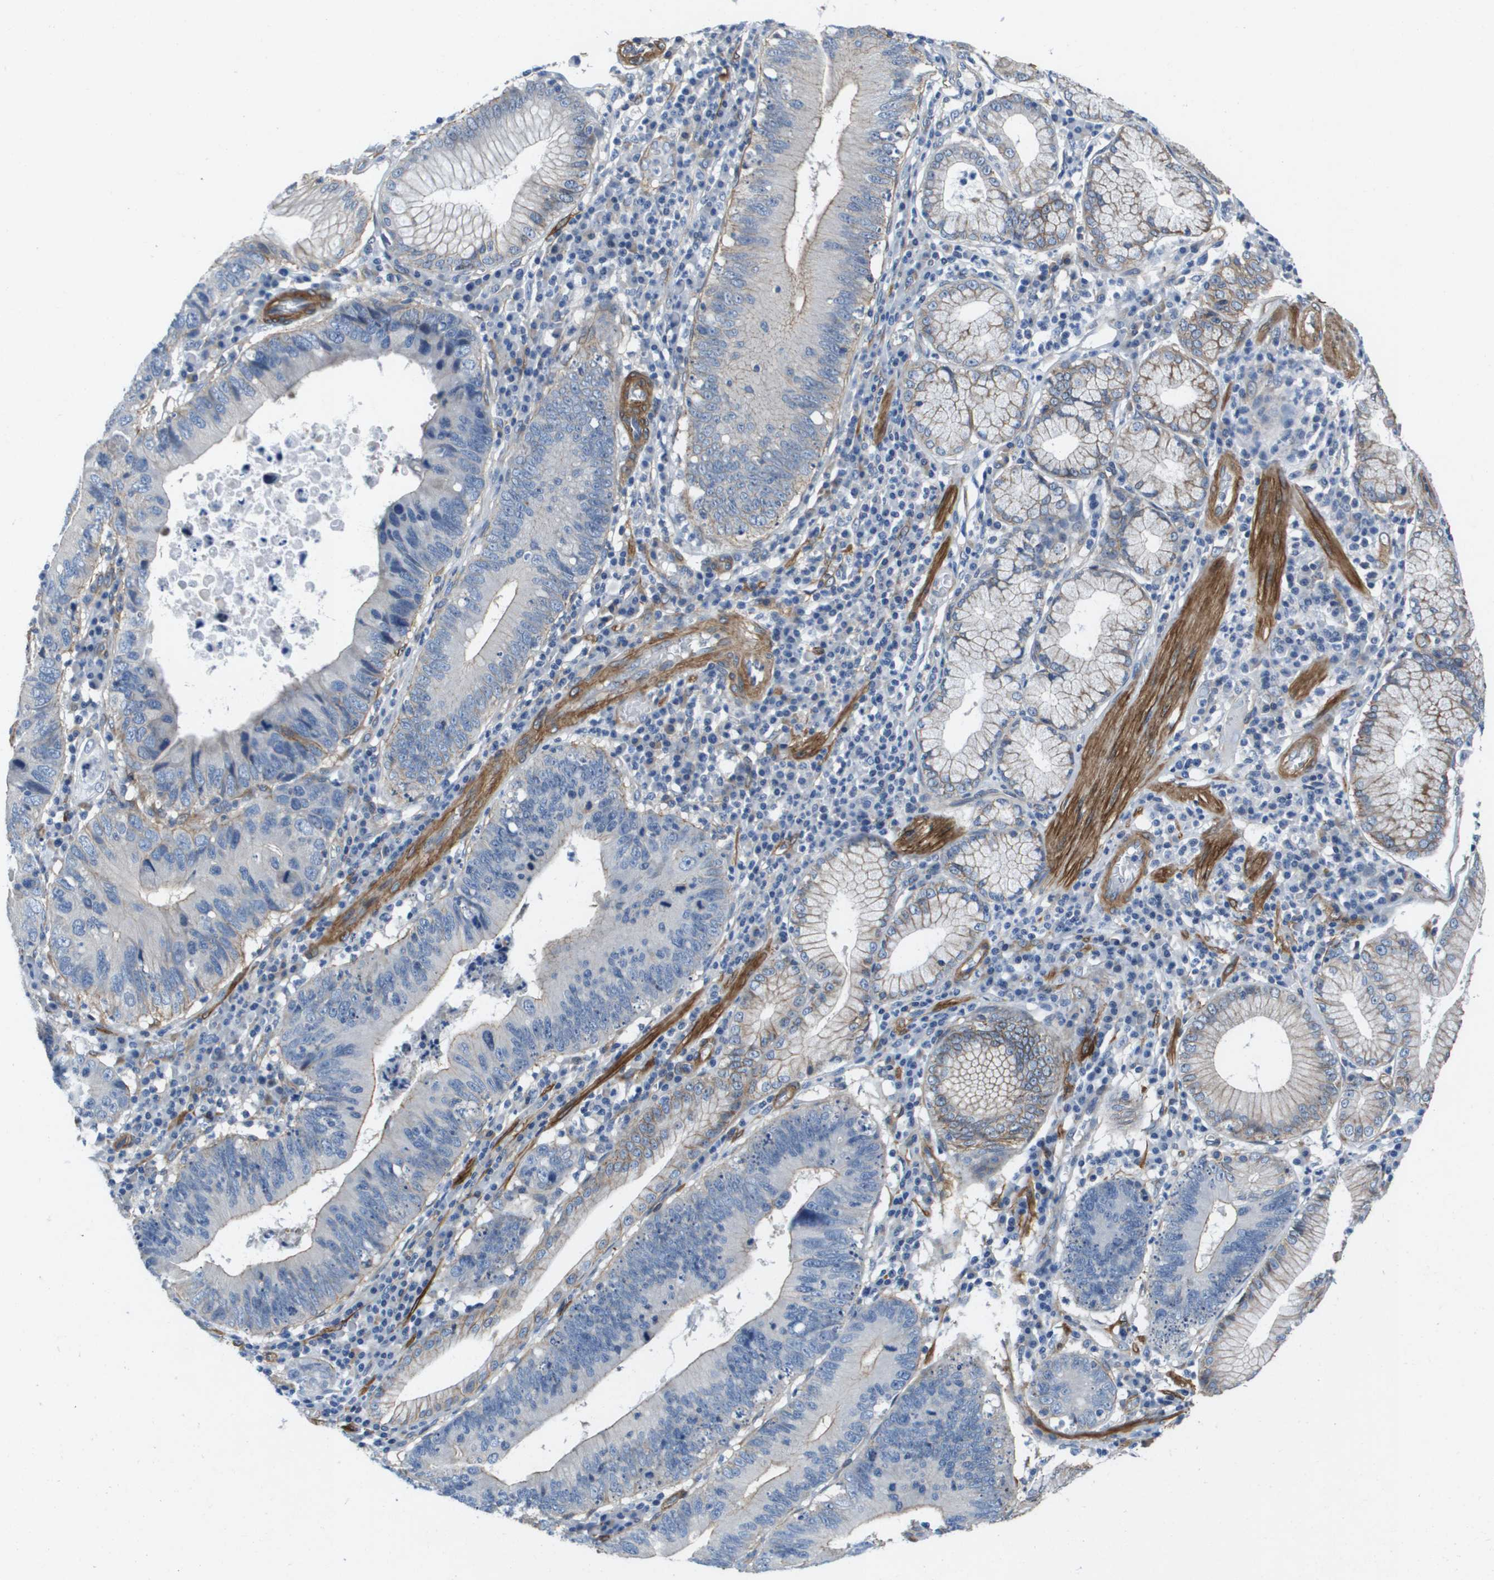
{"staining": {"intensity": "negative", "quantity": "none", "location": "none"}, "tissue": "stomach cancer", "cell_type": "Tumor cells", "image_type": "cancer", "snomed": [{"axis": "morphology", "description": "Adenocarcinoma, NOS"}, {"axis": "topography", "description": "Stomach"}], "caption": "Human adenocarcinoma (stomach) stained for a protein using immunohistochemistry exhibits no staining in tumor cells.", "gene": "LPP", "patient": {"sex": "male", "age": 59}}